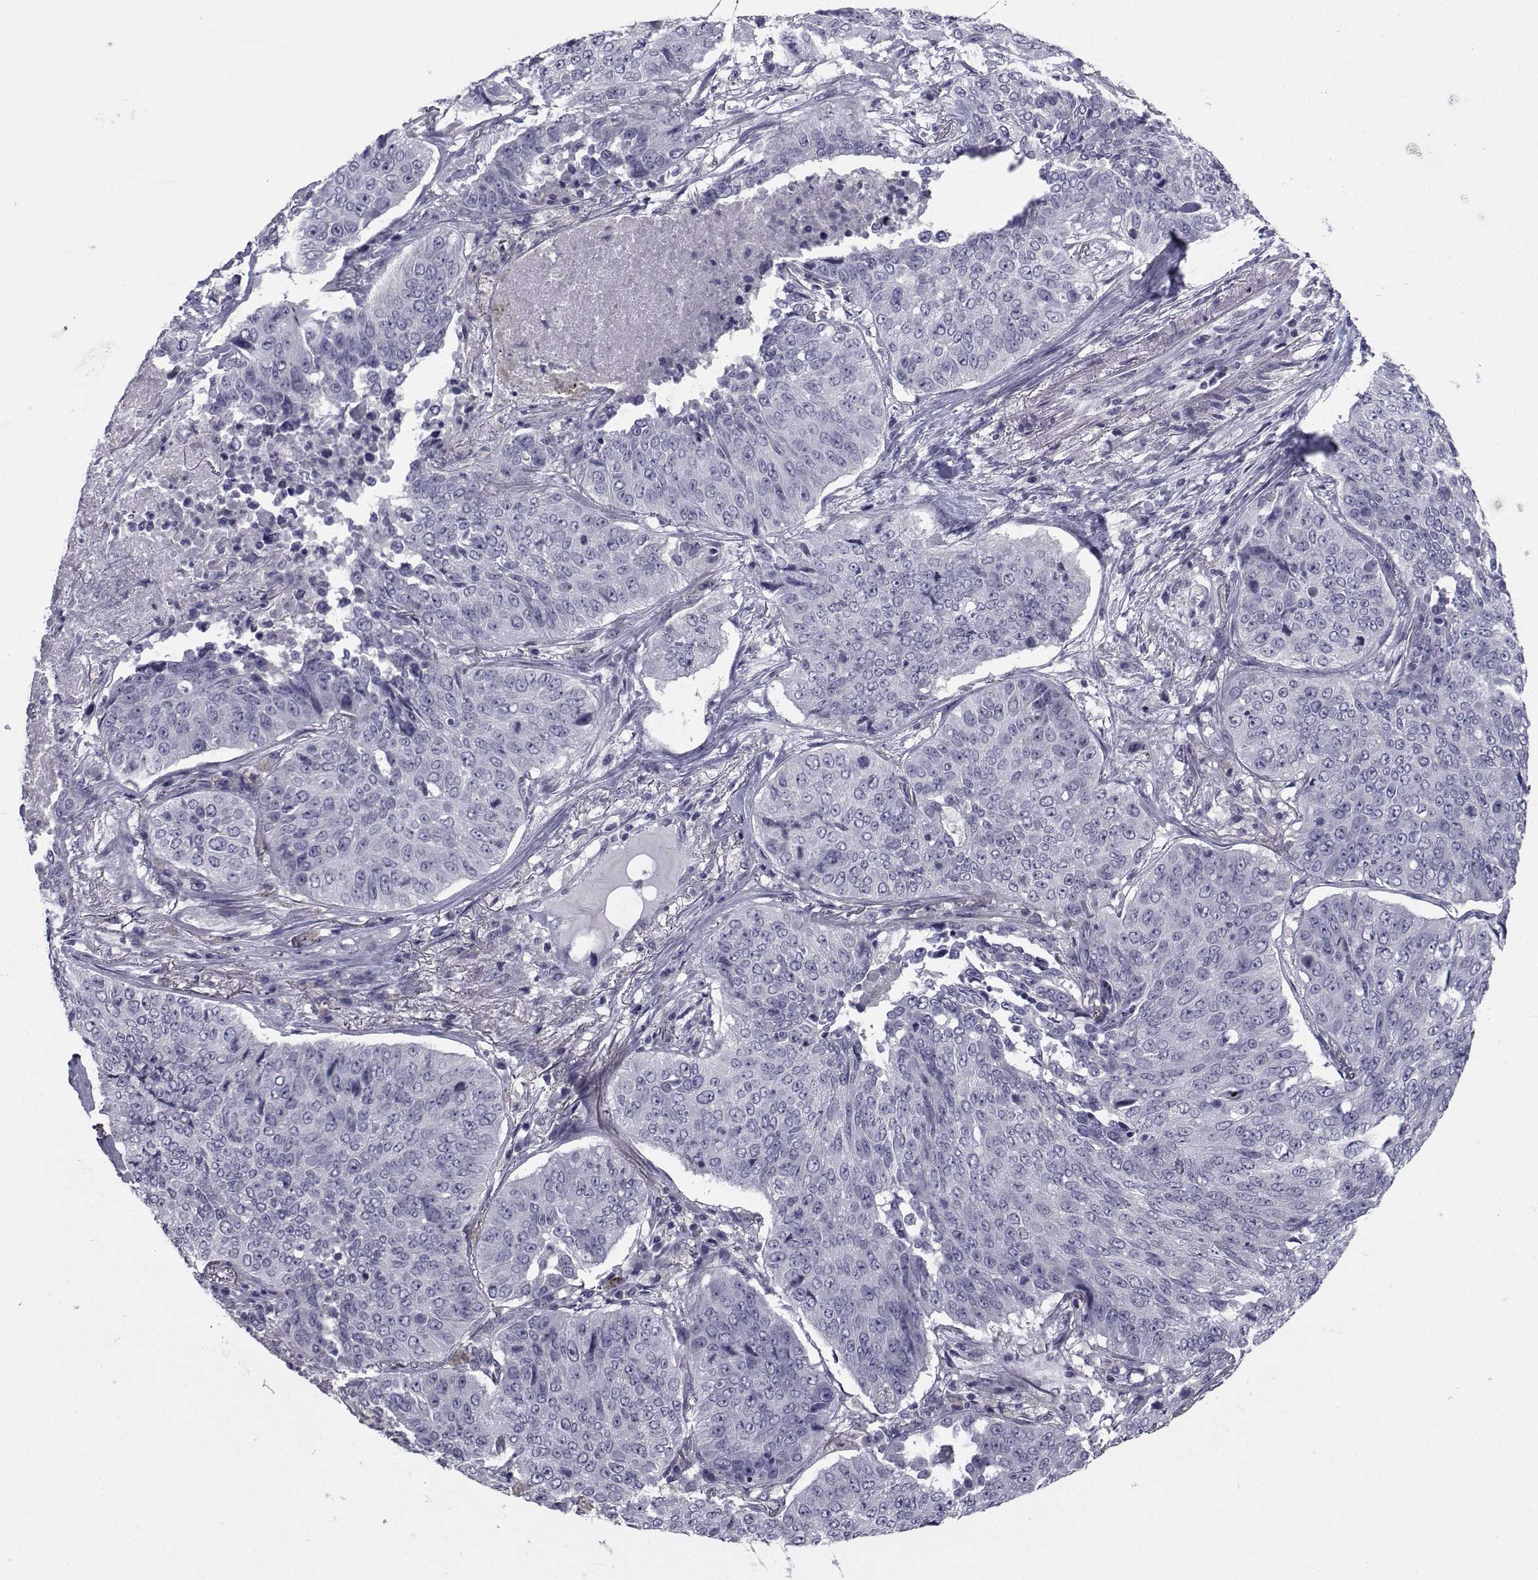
{"staining": {"intensity": "negative", "quantity": "none", "location": "none"}, "tissue": "lung cancer", "cell_type": "Tumor cells", "image_type": "cancer", "snomed": [{"axis": "morphology", "description": "Normal tissue, NOS"}, {"axis": "morphology", "description": "Squamous cell carcinoma, NOS"}, {"axis": "topography", "description": "Bronchus"}, {"axis": "topography", "description": "Lung"}], "caption": "Tumor cells show no significant protein staining in lung squamous cell carcinoma.", "gene": "CHRNA1", "patient": {"sex": "male", "age": 64}}